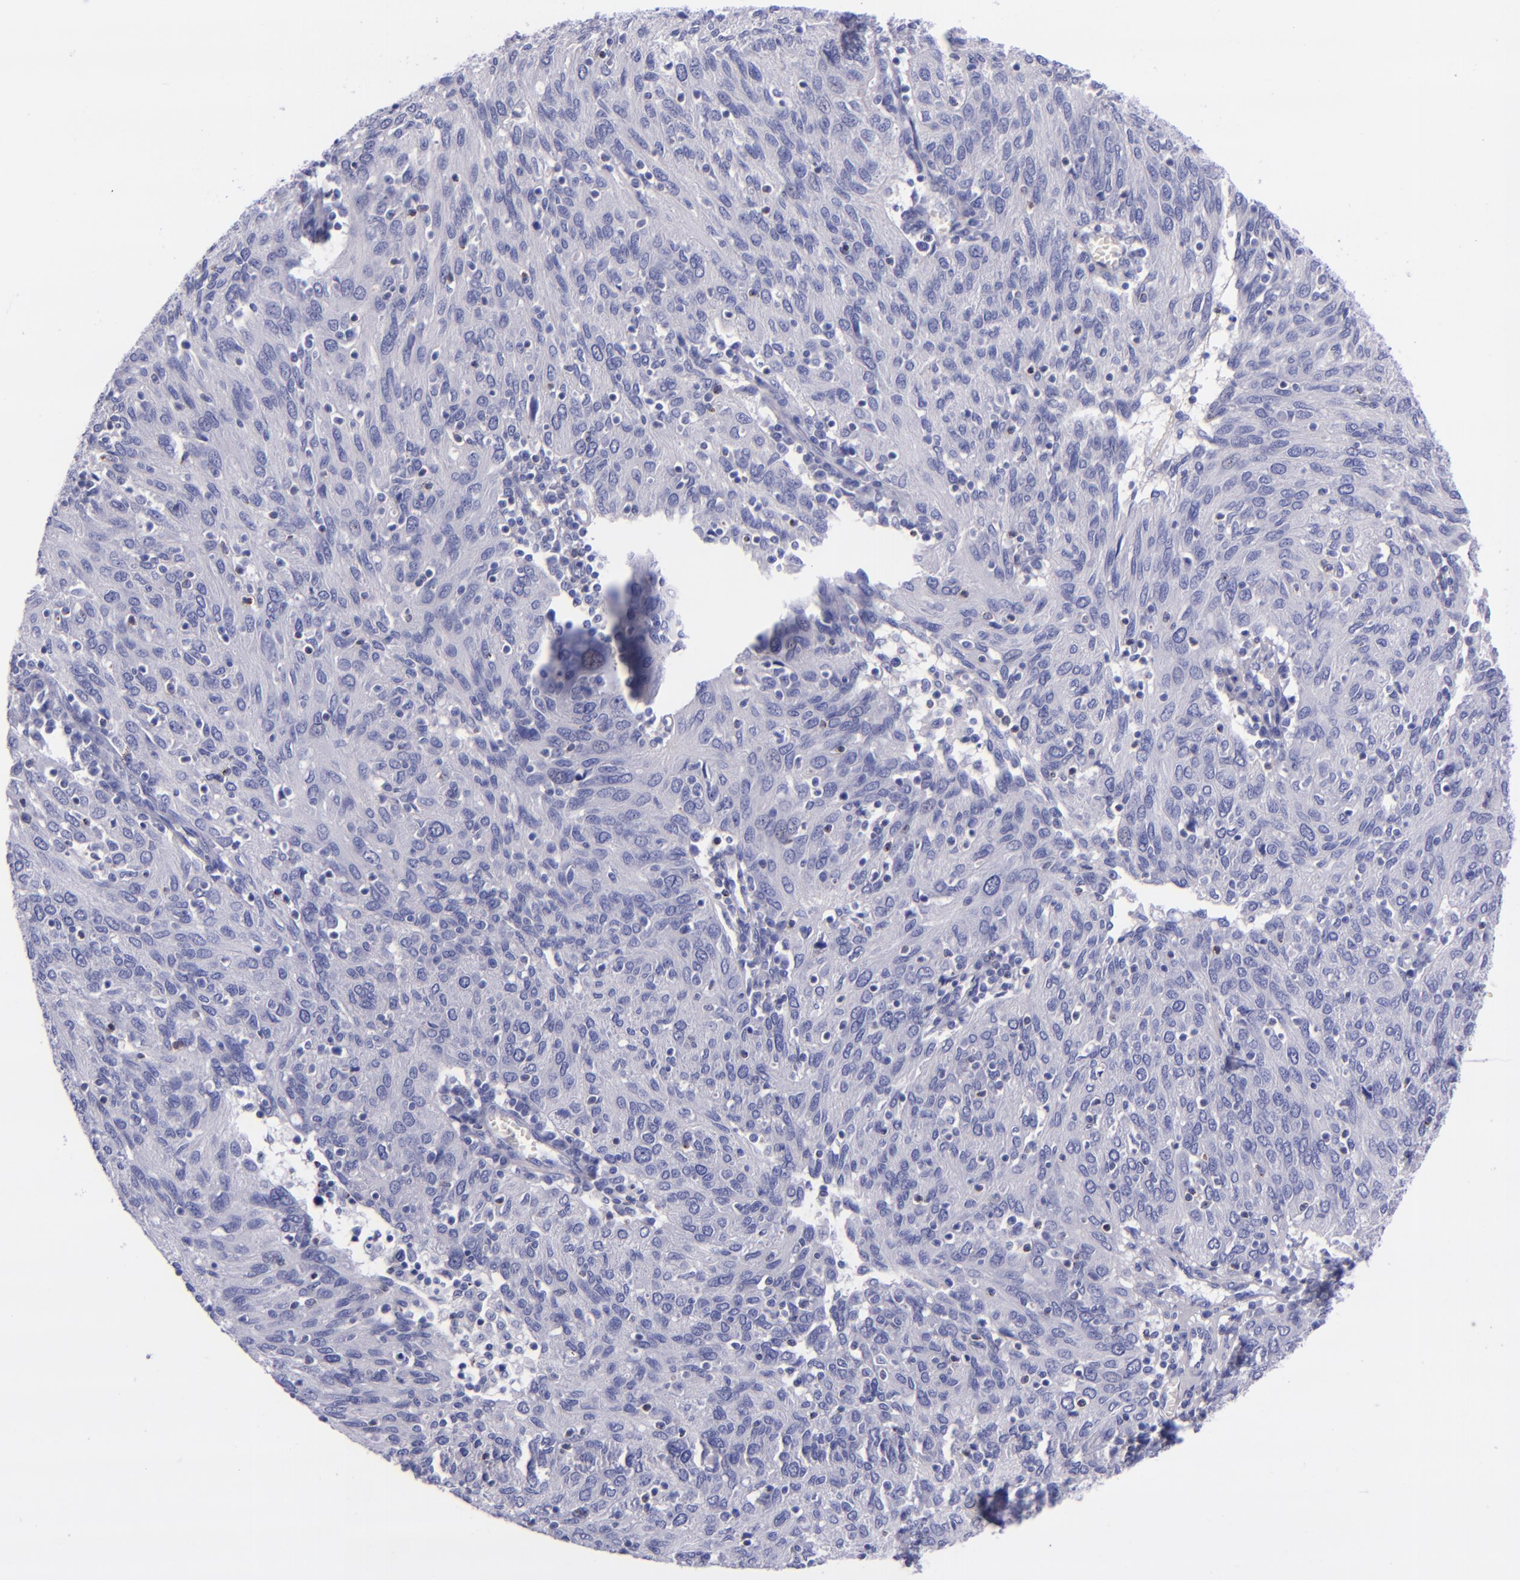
{"staining": {"intensity": "negative", "quantity": "none", "location": "none"}, "tissue": "ovarian cancer", "cell_type": "Tumor cells", "image_type": "cancer", "snomed": [{"axis": "morphology", "description": "Carcinoma, endometroid"}, {"axis": "topography", "description": "Ovary"}], "caption": "An immunohistochemistry (IHC) histopathology image of endometroid carcinoma (ovarian) is shown. There is no staining in tumor cells of endometroid carcinoma (ovarian).", "gene": "LAG3", "patient": {"sex": "female", "age": 50}}